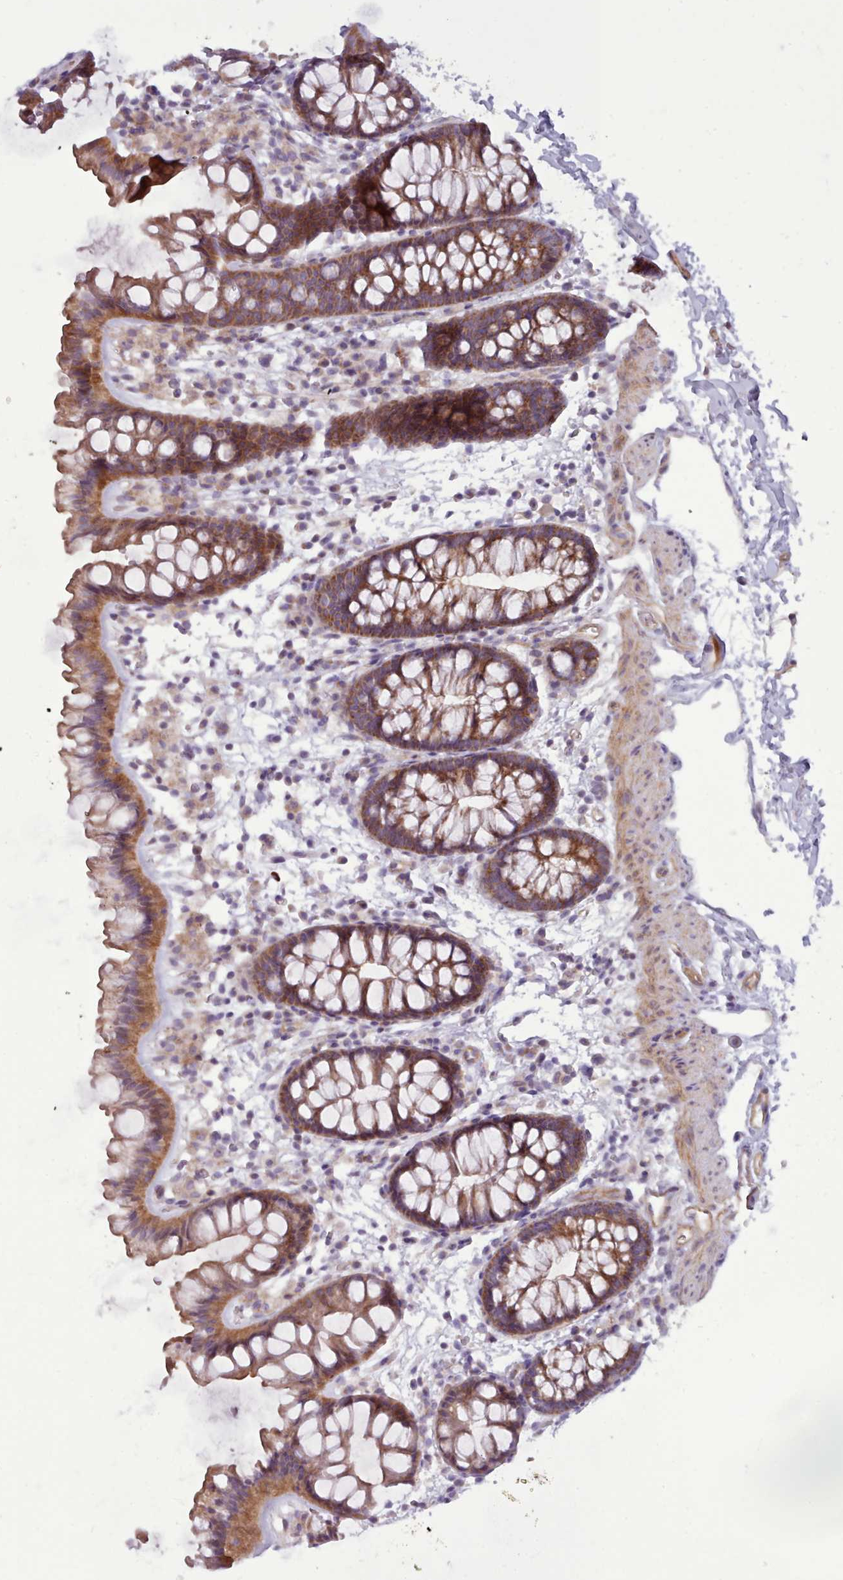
{"staining": {"intensity": "moderate", "quantity": ">75%", "location": "cytoplasmic/membranous"}, "tissue": "colon", "cell_type": "Endothelial cells", "image_type": "normal", "snomed": [{"axis": "morphology", "description": "Normal tissue, NOS"}, {"axis": "topography", "description": "Colon"}], "caption": "Immunohistochemical staining of normal colon exhibits >75% levels of moderate cytoplasmic/membranous protein positivity in approximately >75% of endothelial cells.", "gene": "TENT4B", "patient": {"sex": "female", "age": 62}}